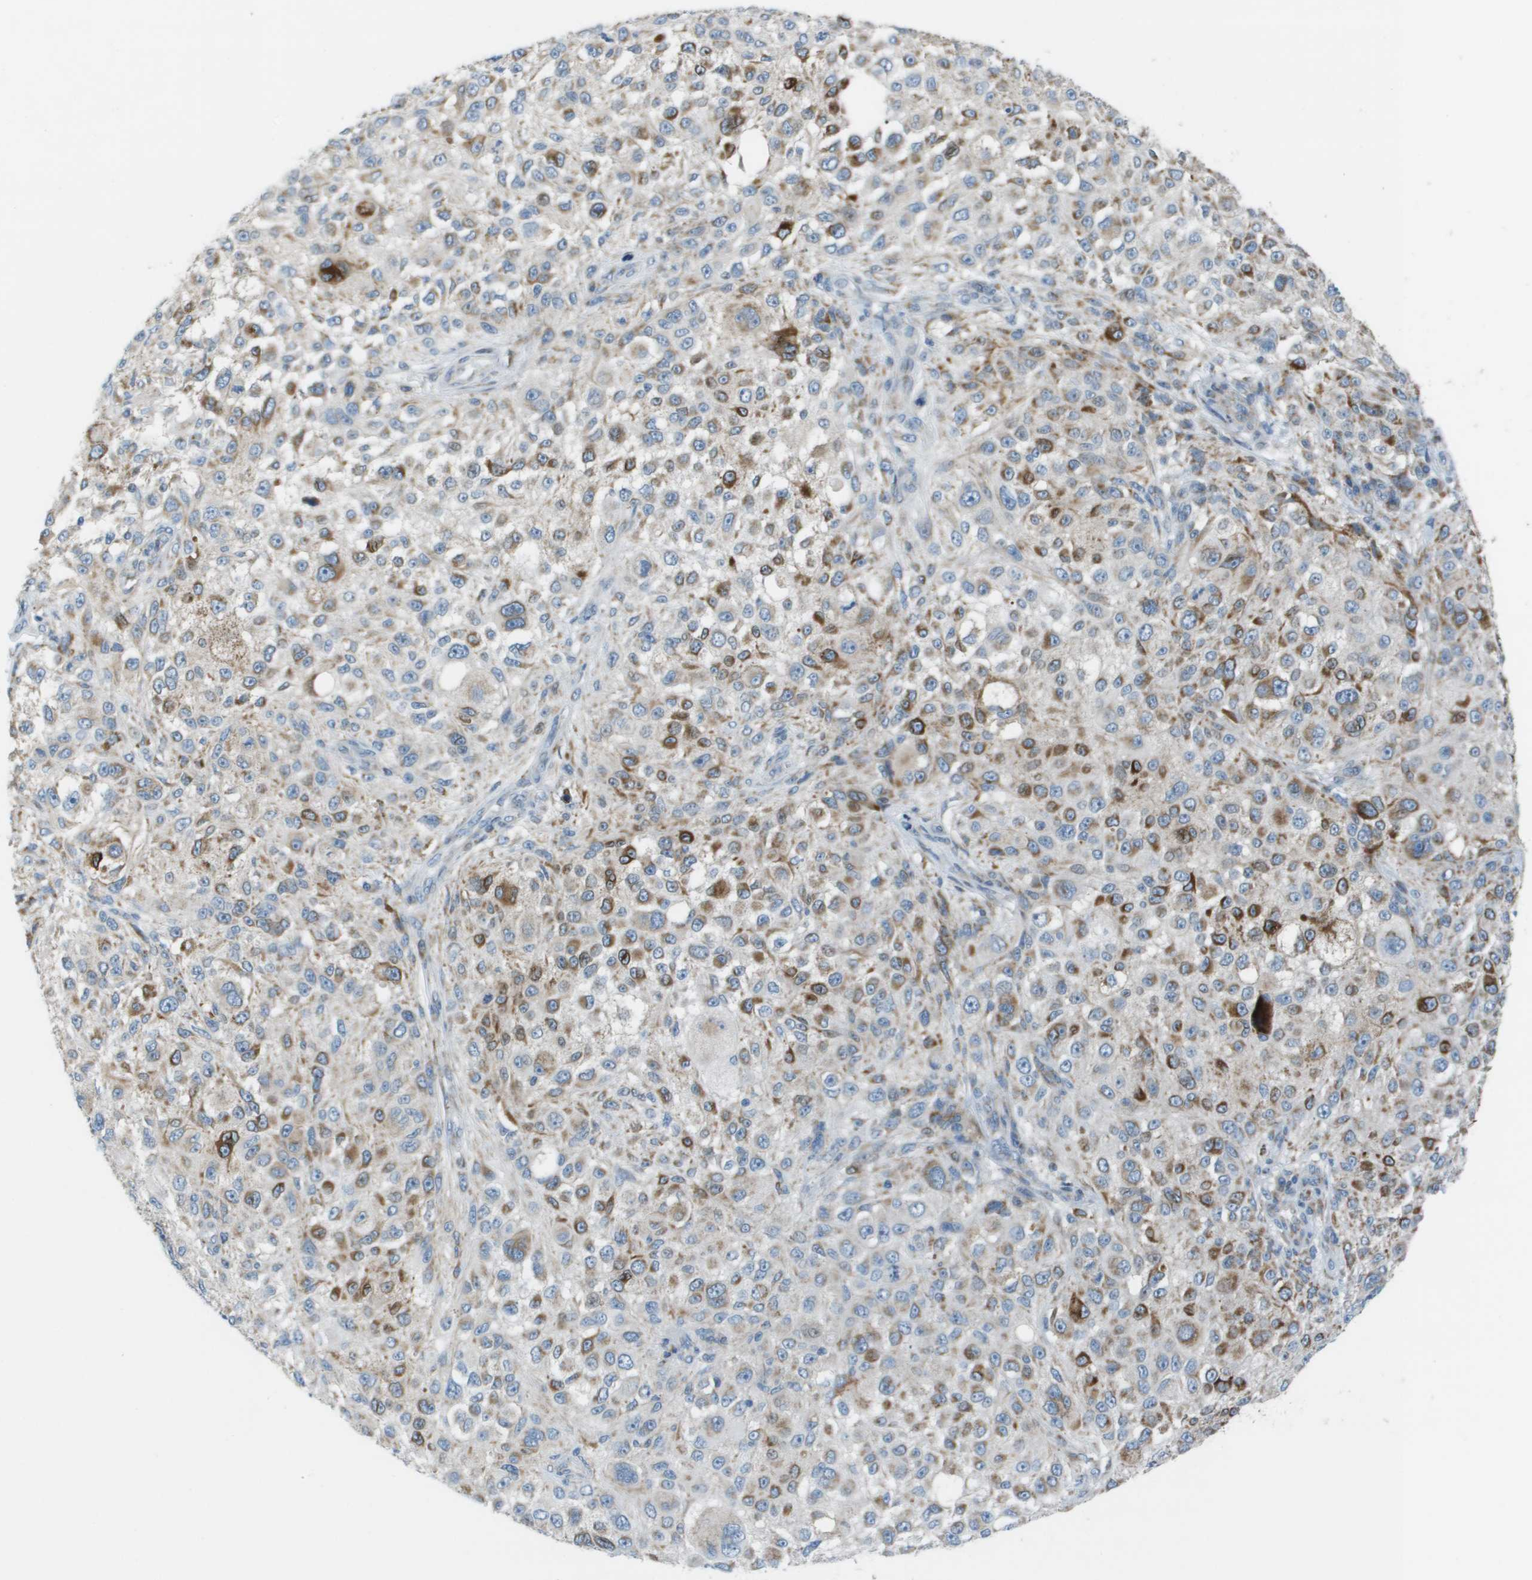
{"staining": {"intensity": "moderate", "quantity": "25%-75%", "location": "cytoplasmic/membranous"}, "tissue": "melanoma", "cell_type": "Tumor cells", "image_type": "cancer", "snomed": [{"axis": "morphology", "description": "Necrosis, NOS"}, {"axis": "morphology", "description": "Malignant melanoma, NOS"}, {"axis": "topography", "description": "Skin"}], "caption": "Tumor cells exhibit moderate cytoplasmic/membranous expression in about 25%-75% of cells in melanoma.", "gene": "GALNT6", "patient": {"sex": "female", "age": 87}}